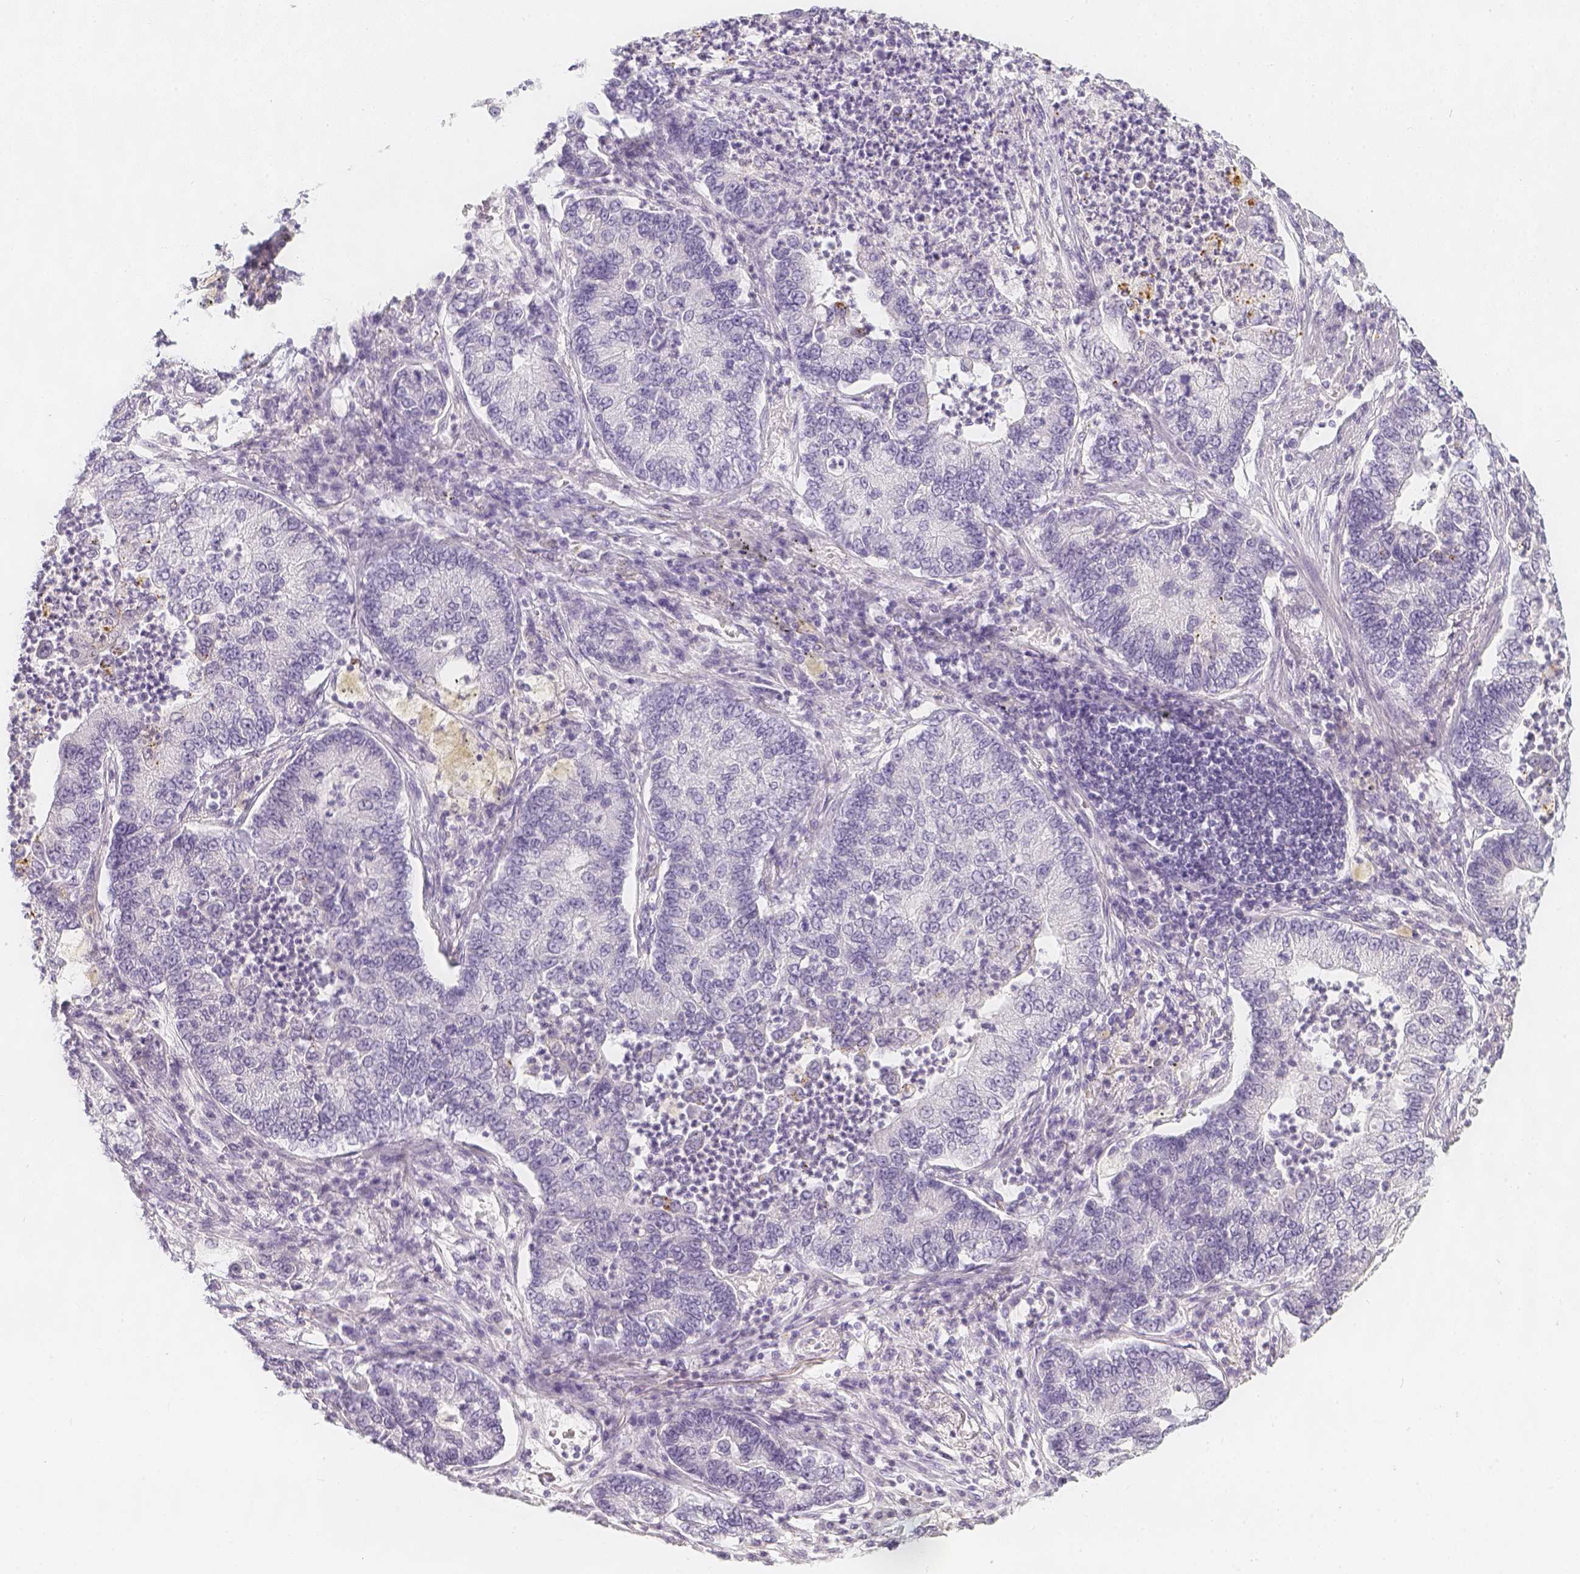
{"staining": {"intensity": "negative", "quantity": "none", "location": "none"}, "tissue": "lung cancer", "cell_type": "Tumor cells", "image_type": "cancer", "snomed": [{"axis": "morphology", "description": "Adenocarcinoma, NOS"}, {"axis": "topography", "description": "Lung"}], "caption": "This is an IHC histopathology image of human lung adenocarcinoma. There is no expression in tumor cells.", "gene": "SLC18A1", "patient": {"sex": "female", "age": 57}}